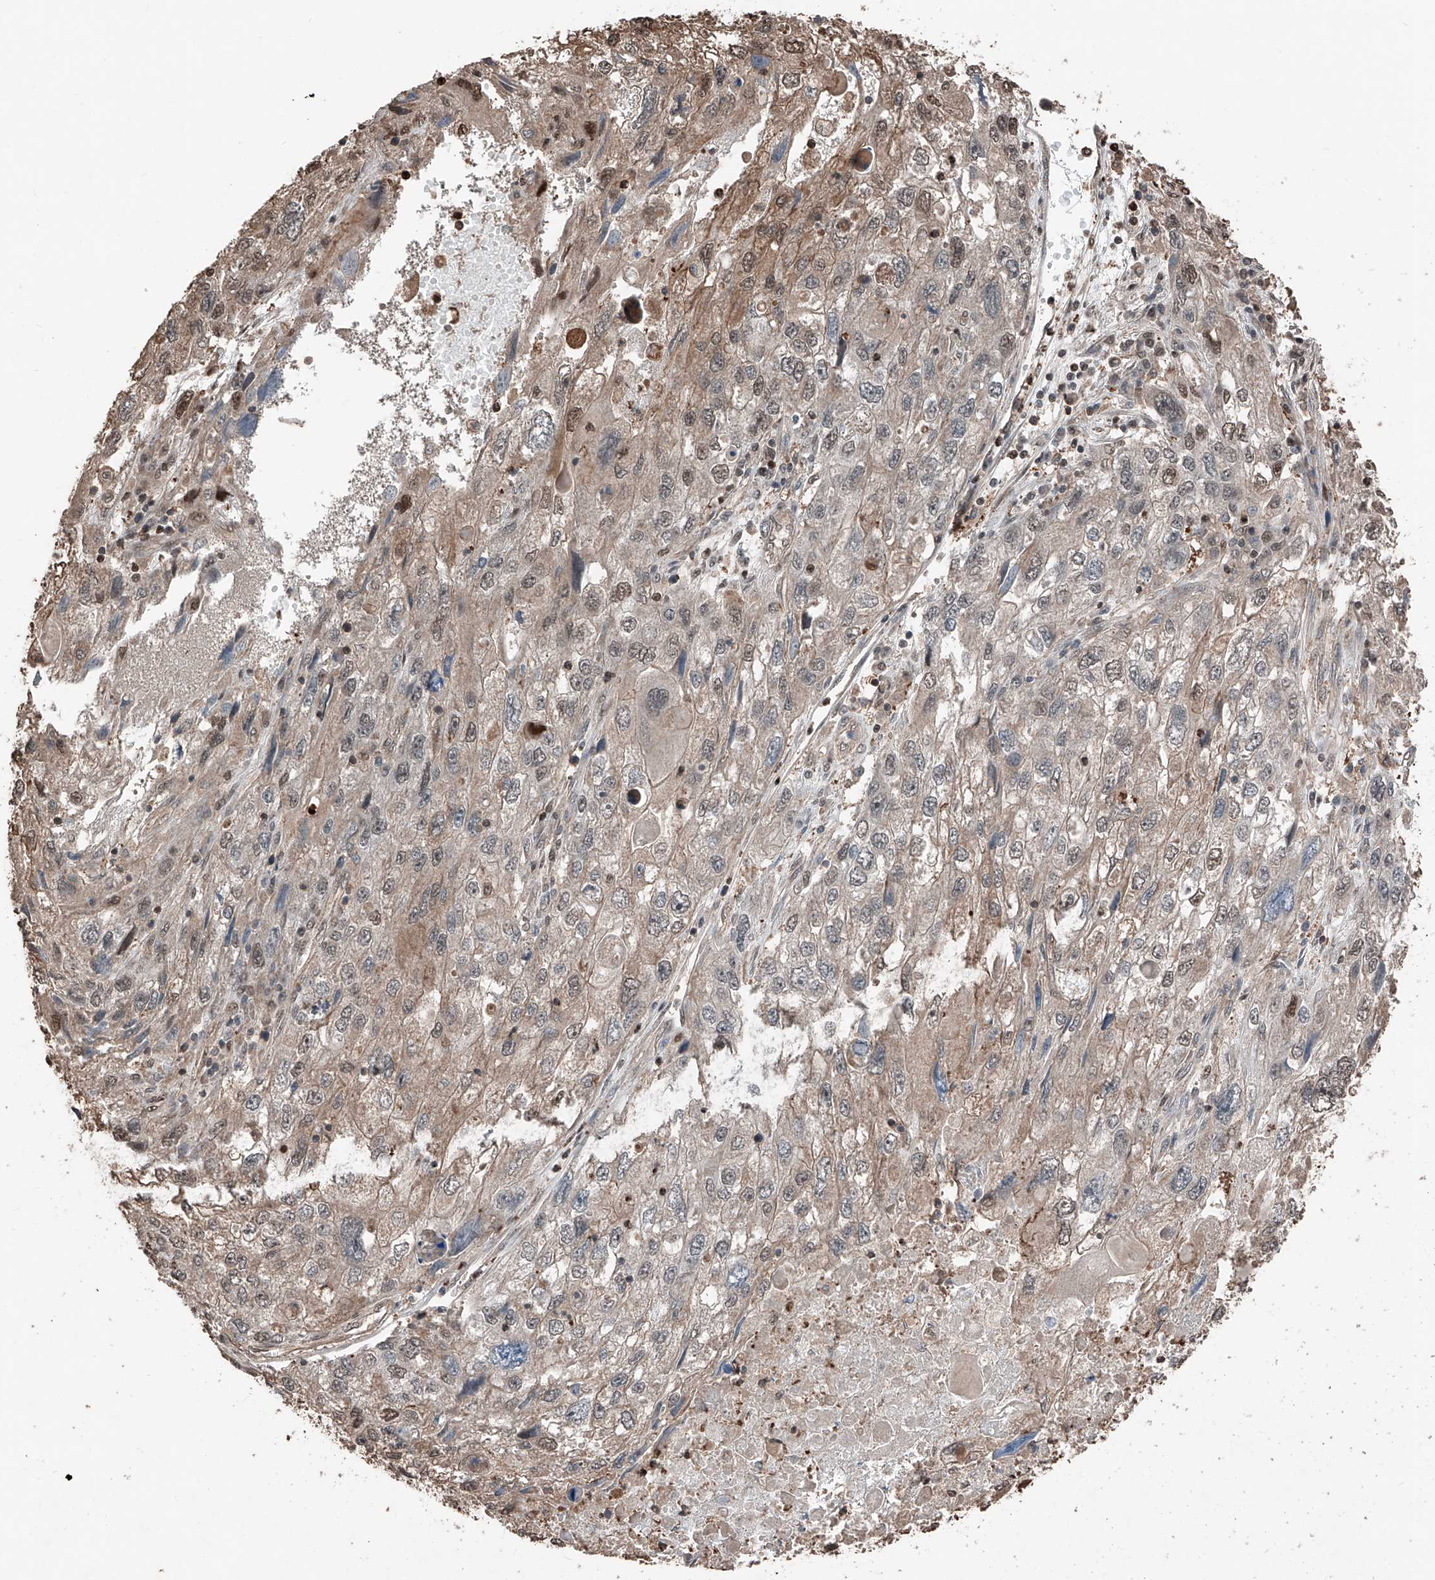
{"staining": {"intensity": "moderate", "quantity": "25%-75%", "location": "nuclear"}, "tissue": "endometrial cancer", "cell_type": "Tumor cells", "image_type": "cancer", "snomed": [{"axis": "morphology", "description": "Adenocarcinoma, NOS"}, {"axis": "topography", "description": "Endometrium"}], "caption": "Human endometrial cancer stained with a protein marker shows moderate staining in tumor cells.", "gene": "RMND1", "patient": {"sex": "female", "age": 49}}